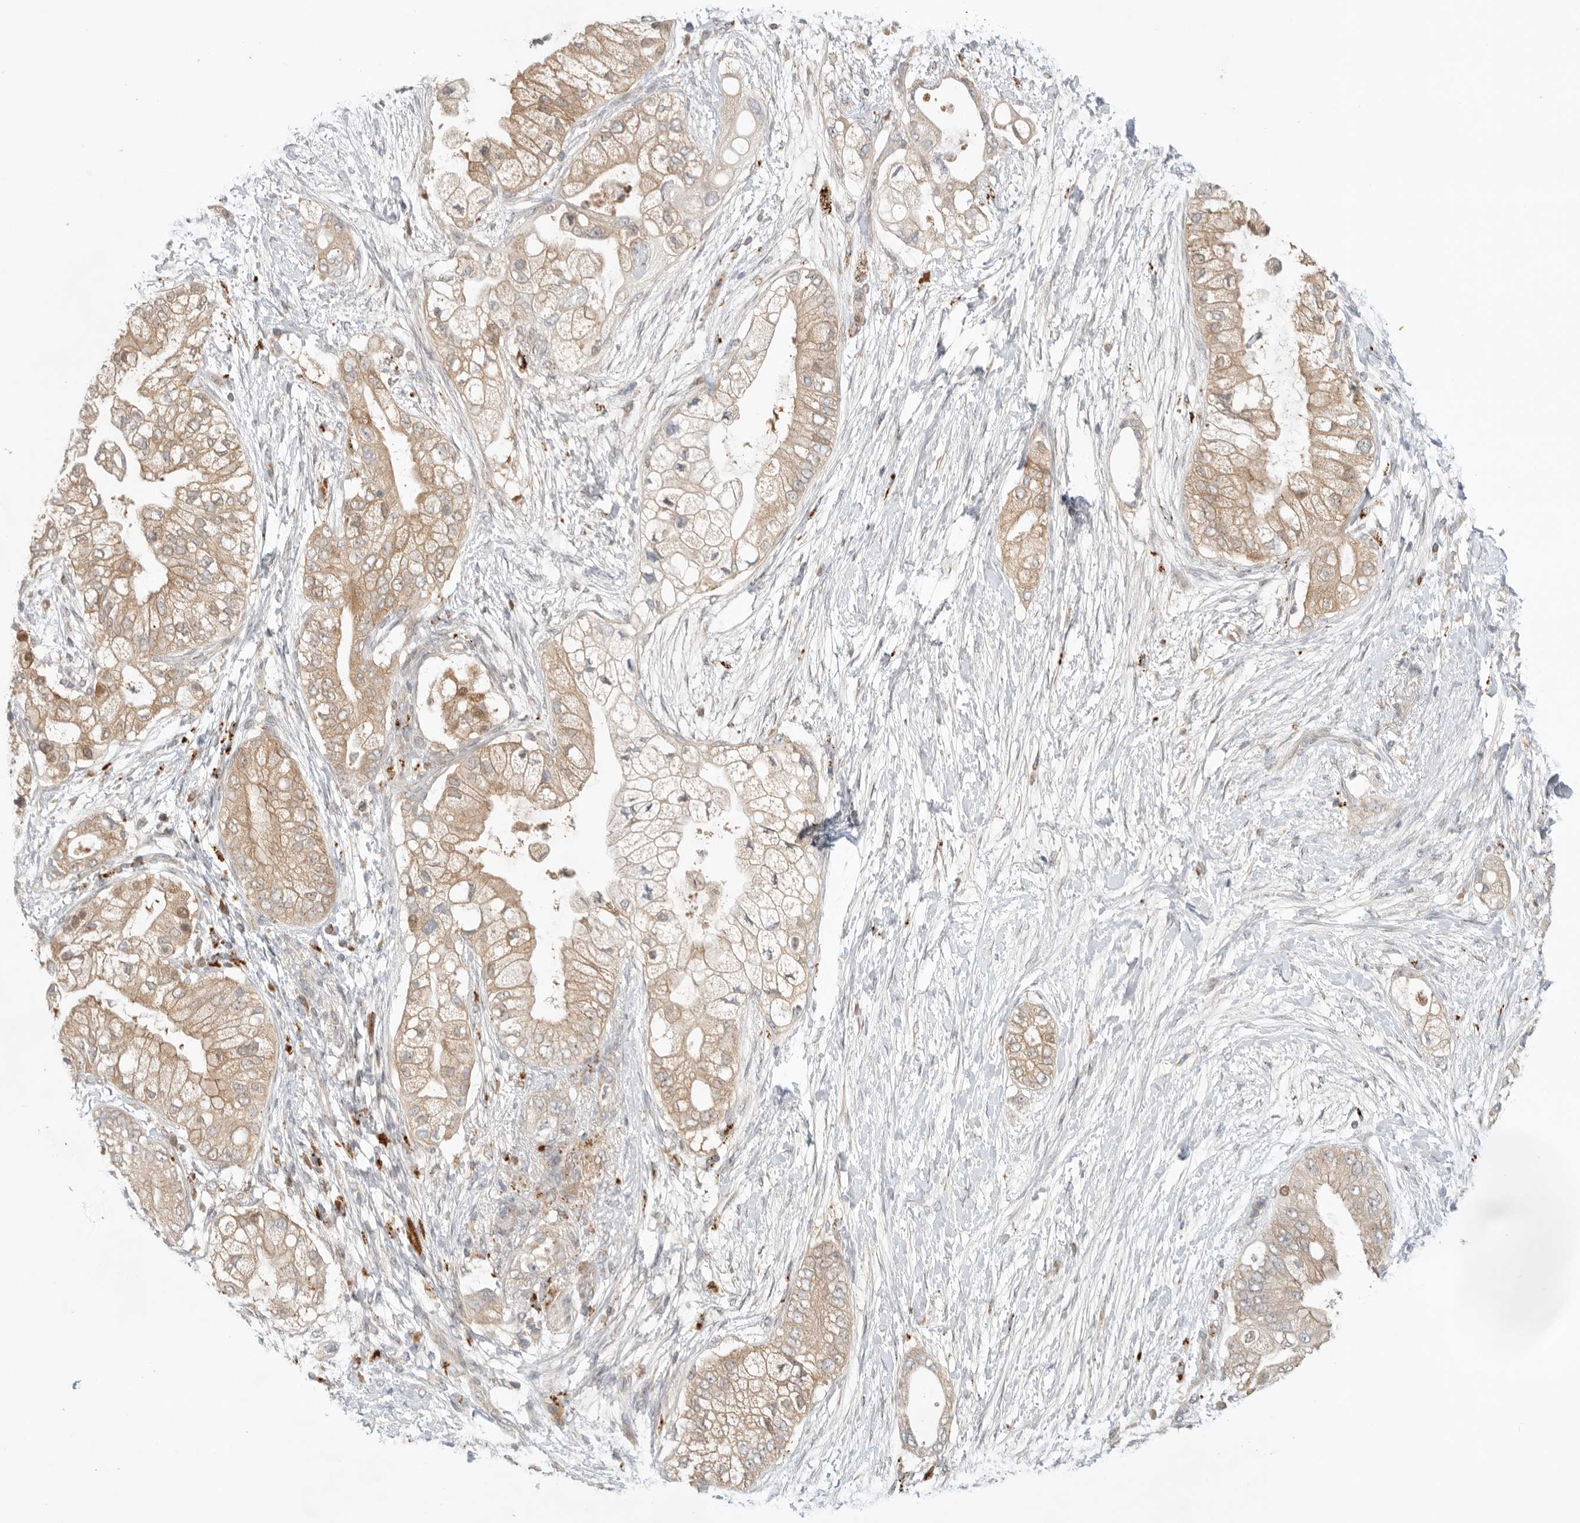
{"staining": {"intensity": "weak", "quantity": ">75%", "location": "cytoplasmic/membranous"}, "tissue": "pancreatic cancer", "cell_type": "Tumor cells", "image_type": "cancer", "snomed": [{"axis": "morphology", "description": "Adenocarcinoma, NOS"}, {"axis": "topography", "description": "Pancreas"}], "caption": "Protein staining of pancreatic cancer tissue displays weak cytoplasmic/membranous positivity in about >75% of tumor cells.", "gene": "GNE", "patient": {"sex": "male", "age": 53}}